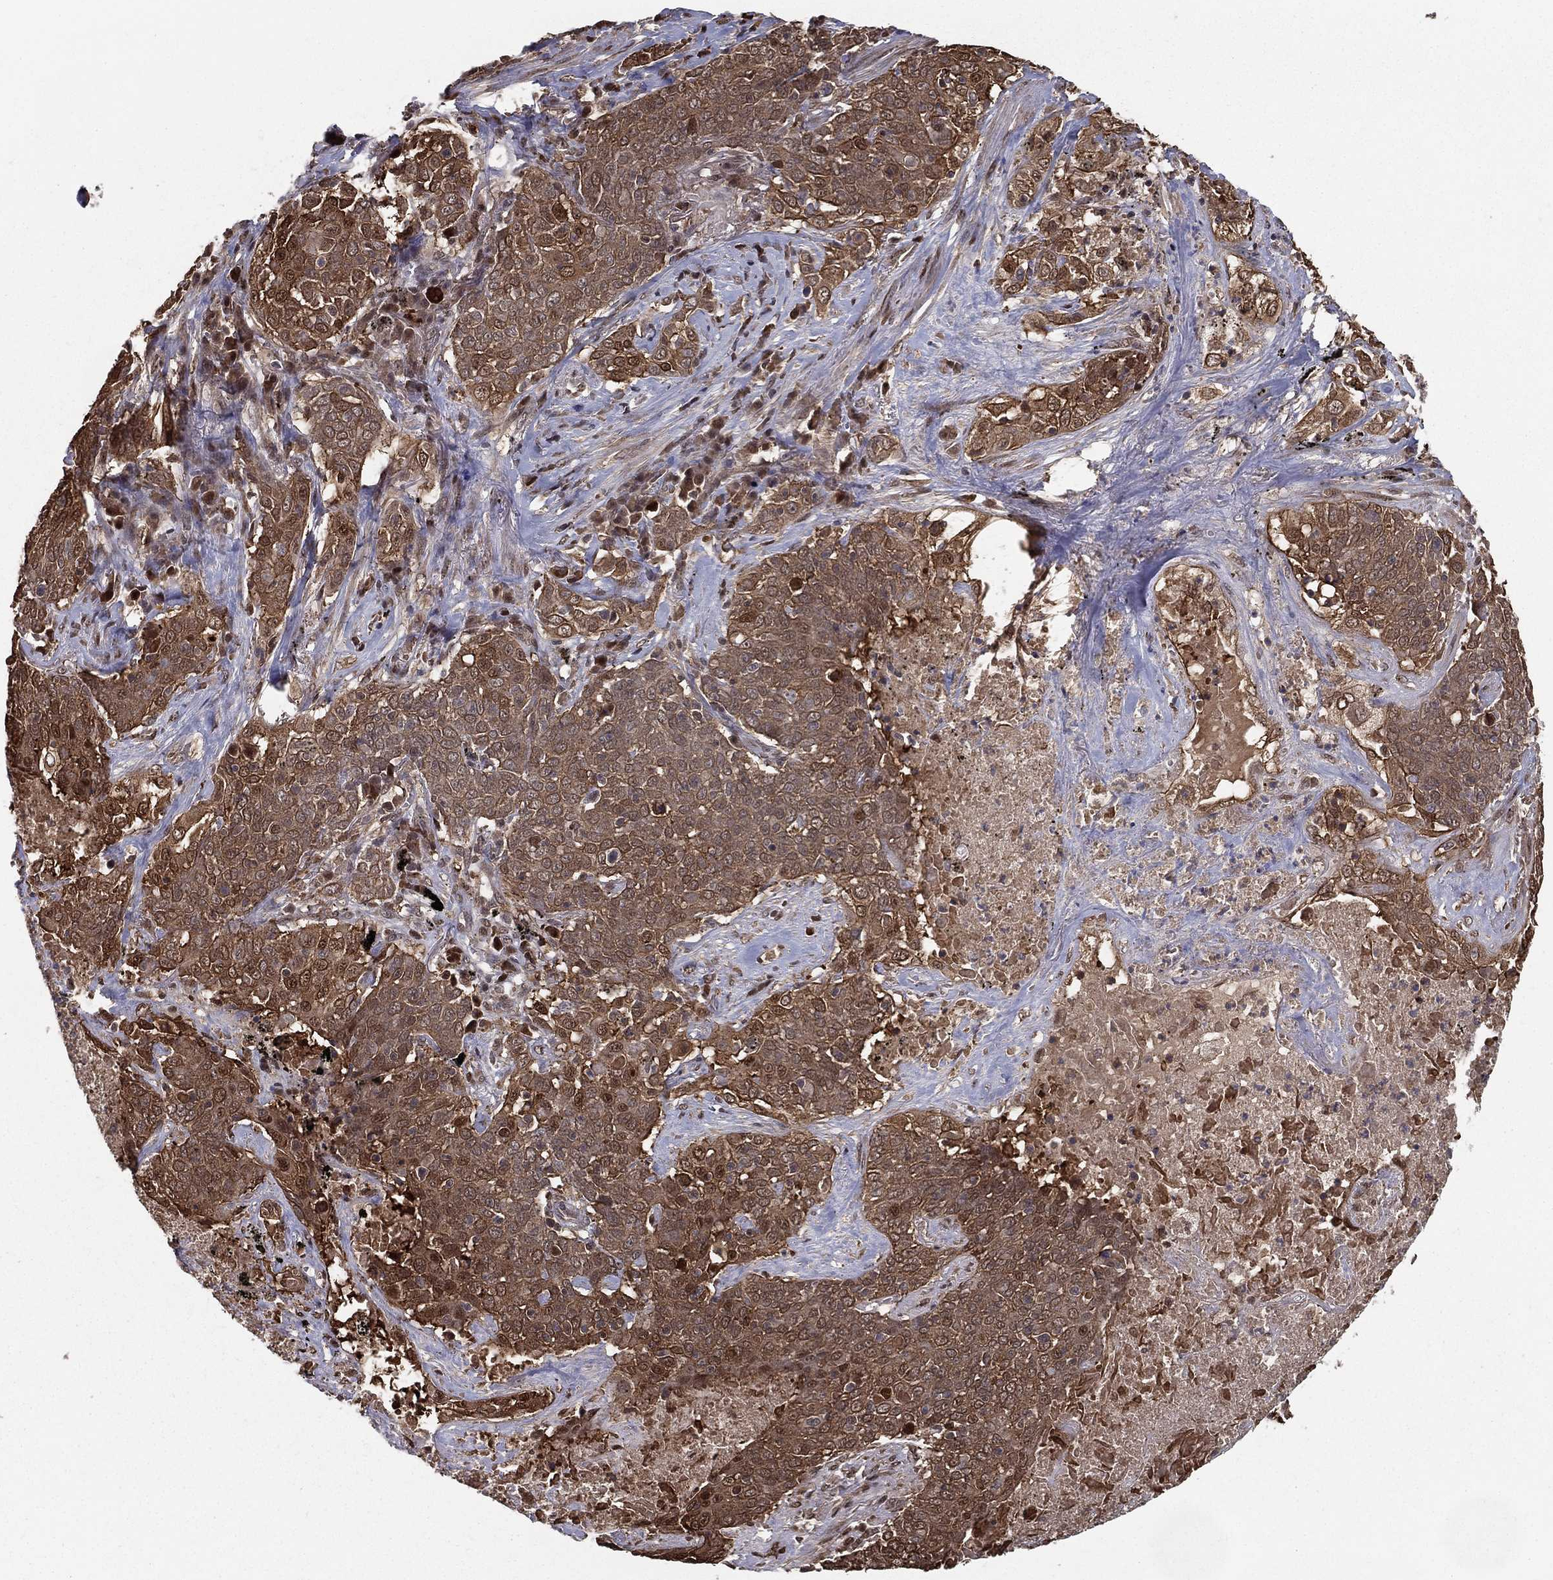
{"staining": {"intensity": "strong", "quantity": "<25%", "location": "cytoplasmic/membranous"}, "tissue": "lung cancer", "cell_type": "Tumor cells", "image_type": "cancer", "snomed": [{"axis": "morphology", "description": "Squamous cell carcinoma, NOS"}, {"axis": "topography", "description": "Lung"}], "caption": "Immunohistochemical staining of lung squamous cell carcinoma exhibits medium levels of strong cytoplasmic/membranous protein expression in about <25% of tumor cells. The protein is stained brown, and the nuclei are stained in blue (DAB IHC with brightfield microscopy, high magnification).", "gene": "SLC6A6", "patient": {"sex": "male", "age": 82}}